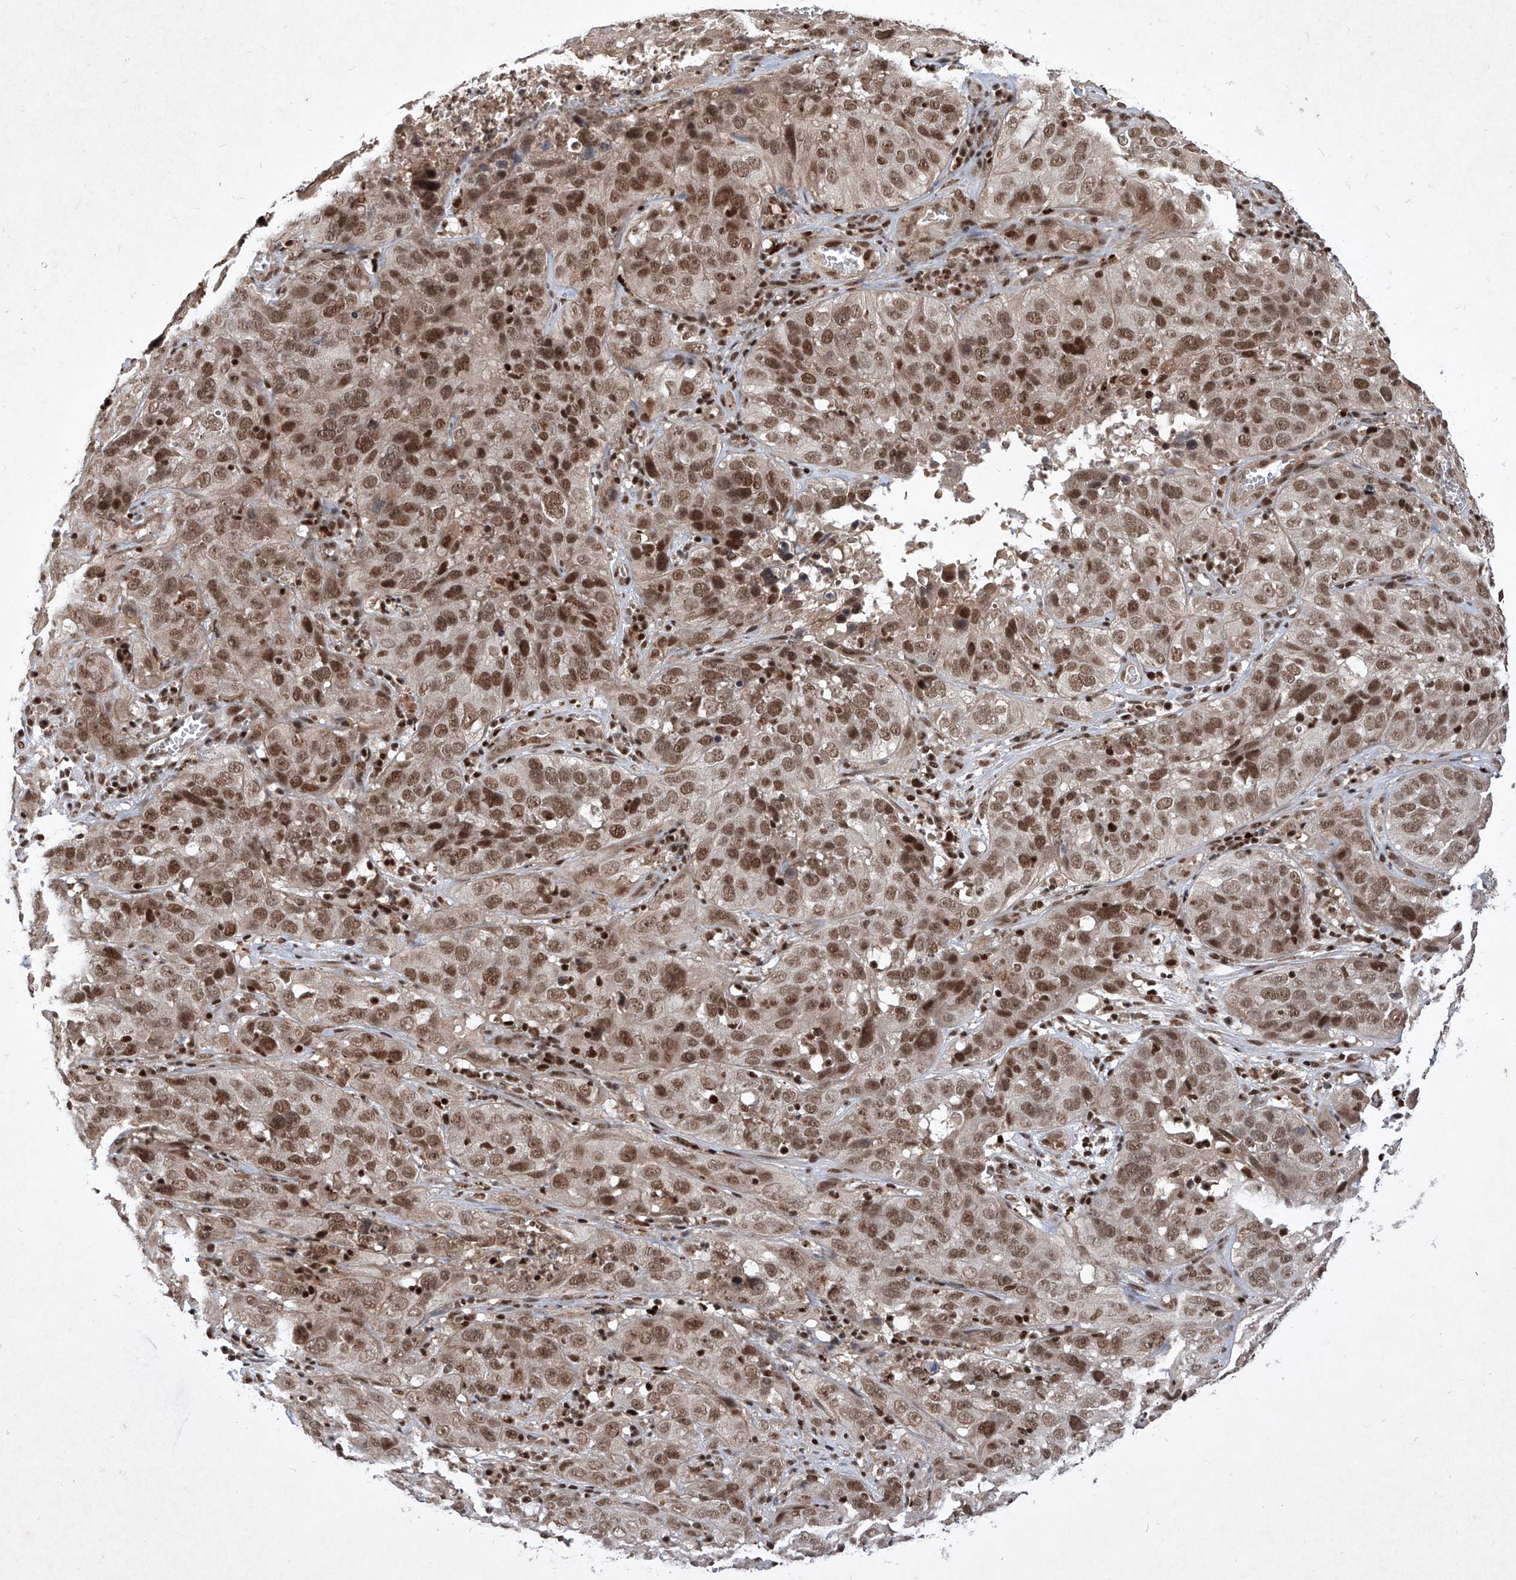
{"staining": {"intensity": "moderate", "quantity": ">75%", "location": "nuclear"}, "tissue": "cervical cancer", "cell_type": "Tumor cells", "image_type": "cancer", "snomed": [{"axis": "morphology", "description": "Squamous cell carcinoma, NOS"}, {"axis": "topography", "description": "Cervix"}], "caption": "Tumor cells display moderate nuclear staining in about >75% of cells in cervical squamous cell carcinoma.", "gene": "IRF2", "patient": {"sex": "female", "age": 32}}